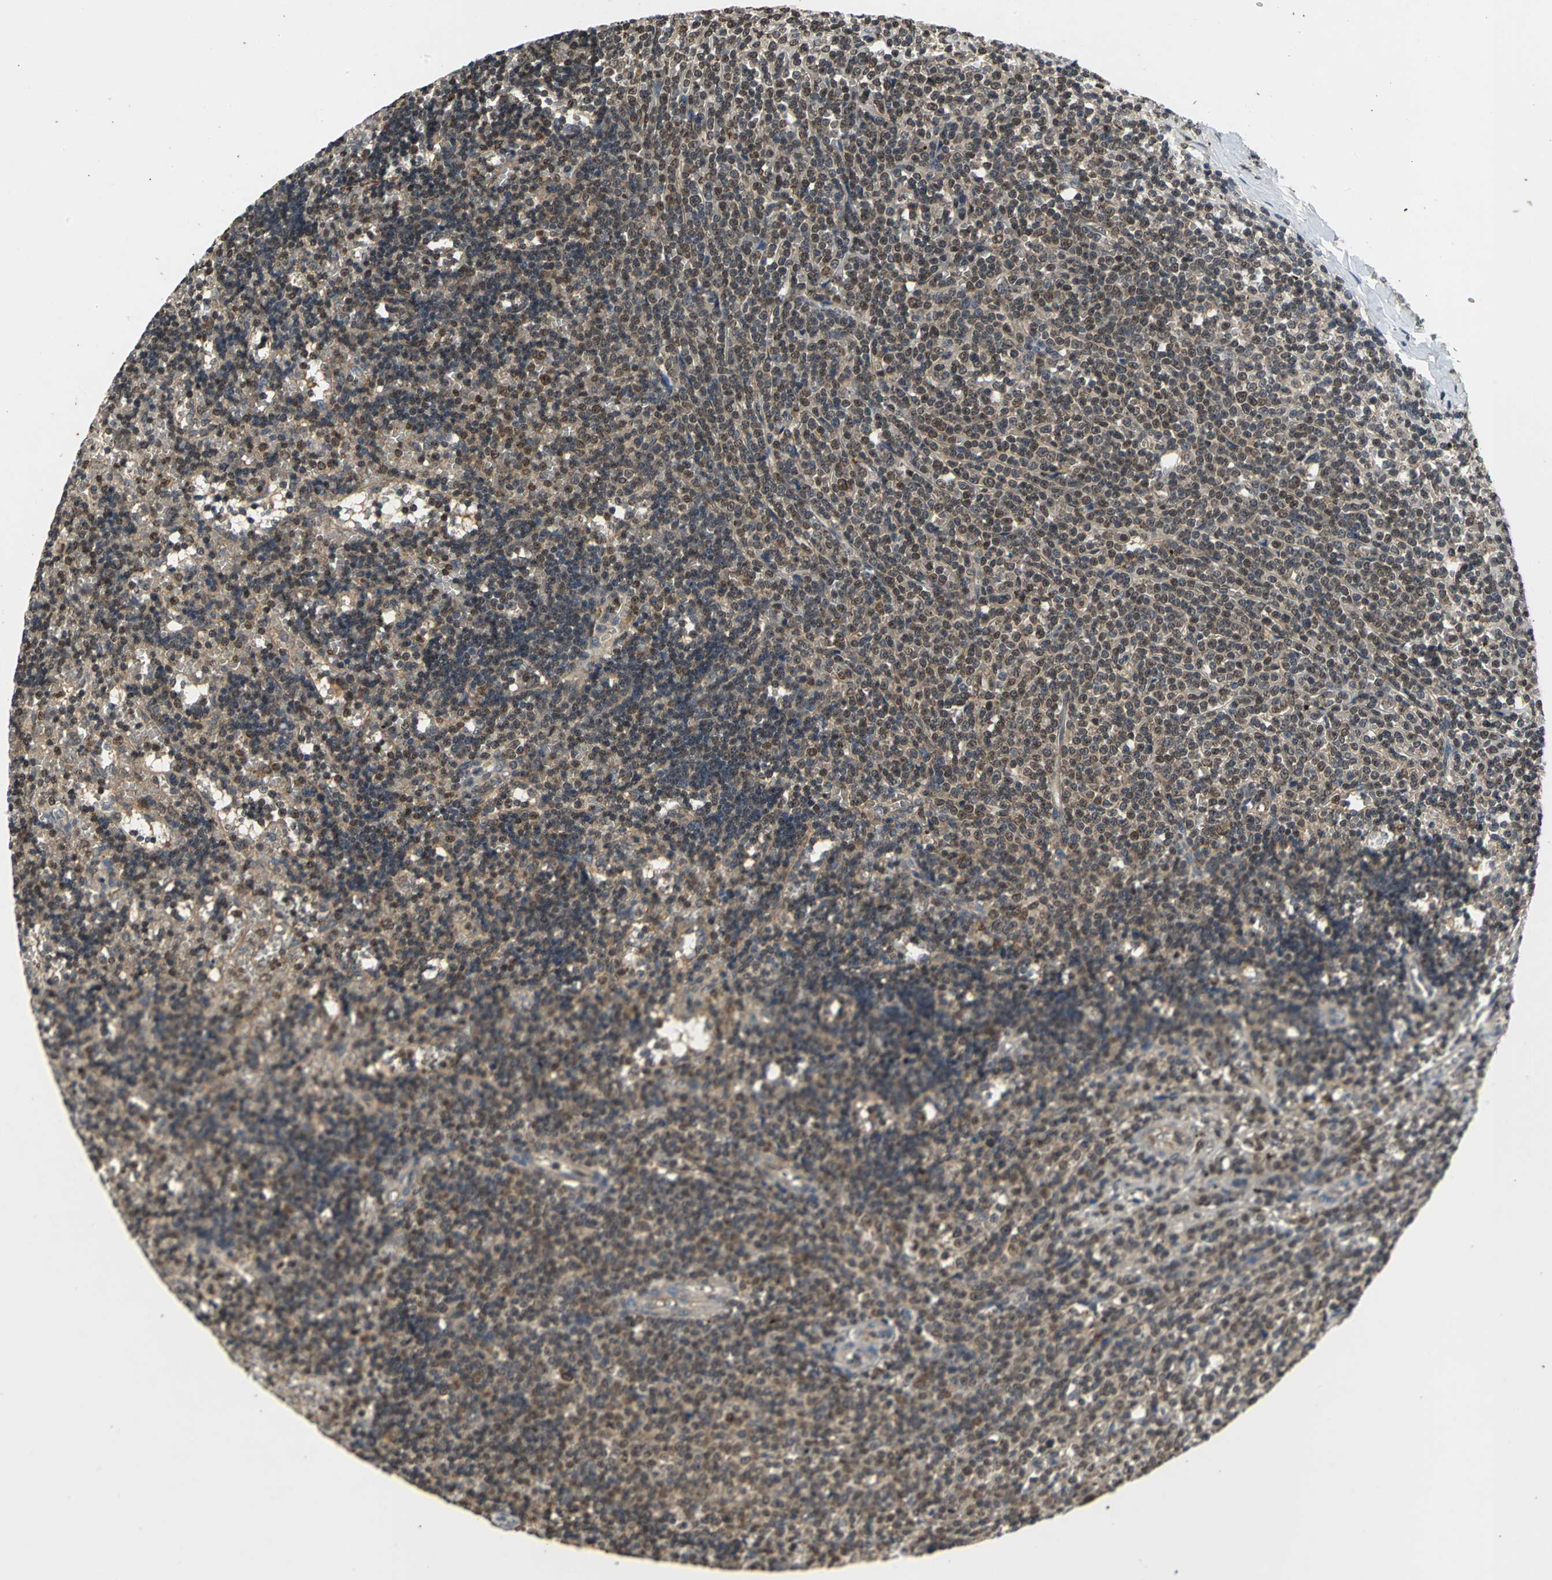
{"staining": {"intensity": "moderate", "quantity": "25%-75%", "location": "cytoplasmic/membranous,nuclear"}, "tissue": "lymphoma", "cell_type": "Tumor cells", "image_type": "cancer", "snomed": [{"axis": "morphology", "description": "Malignant lymphoma, non-Hodgkin's type, Low grade"}, {"axis": "topography", "description": "Spleen"}], "caption": "Approximately 25%-75% of tumor cells in low-grade malignant lymphoma, non-Hodgkin's type exhibit moderate cytoplasmic/membranous and nuclear protein positivity as visualized by brown immunohistochemical staining.", "gene": "AHR", "patient": {"sex": "male", "age": 60}}